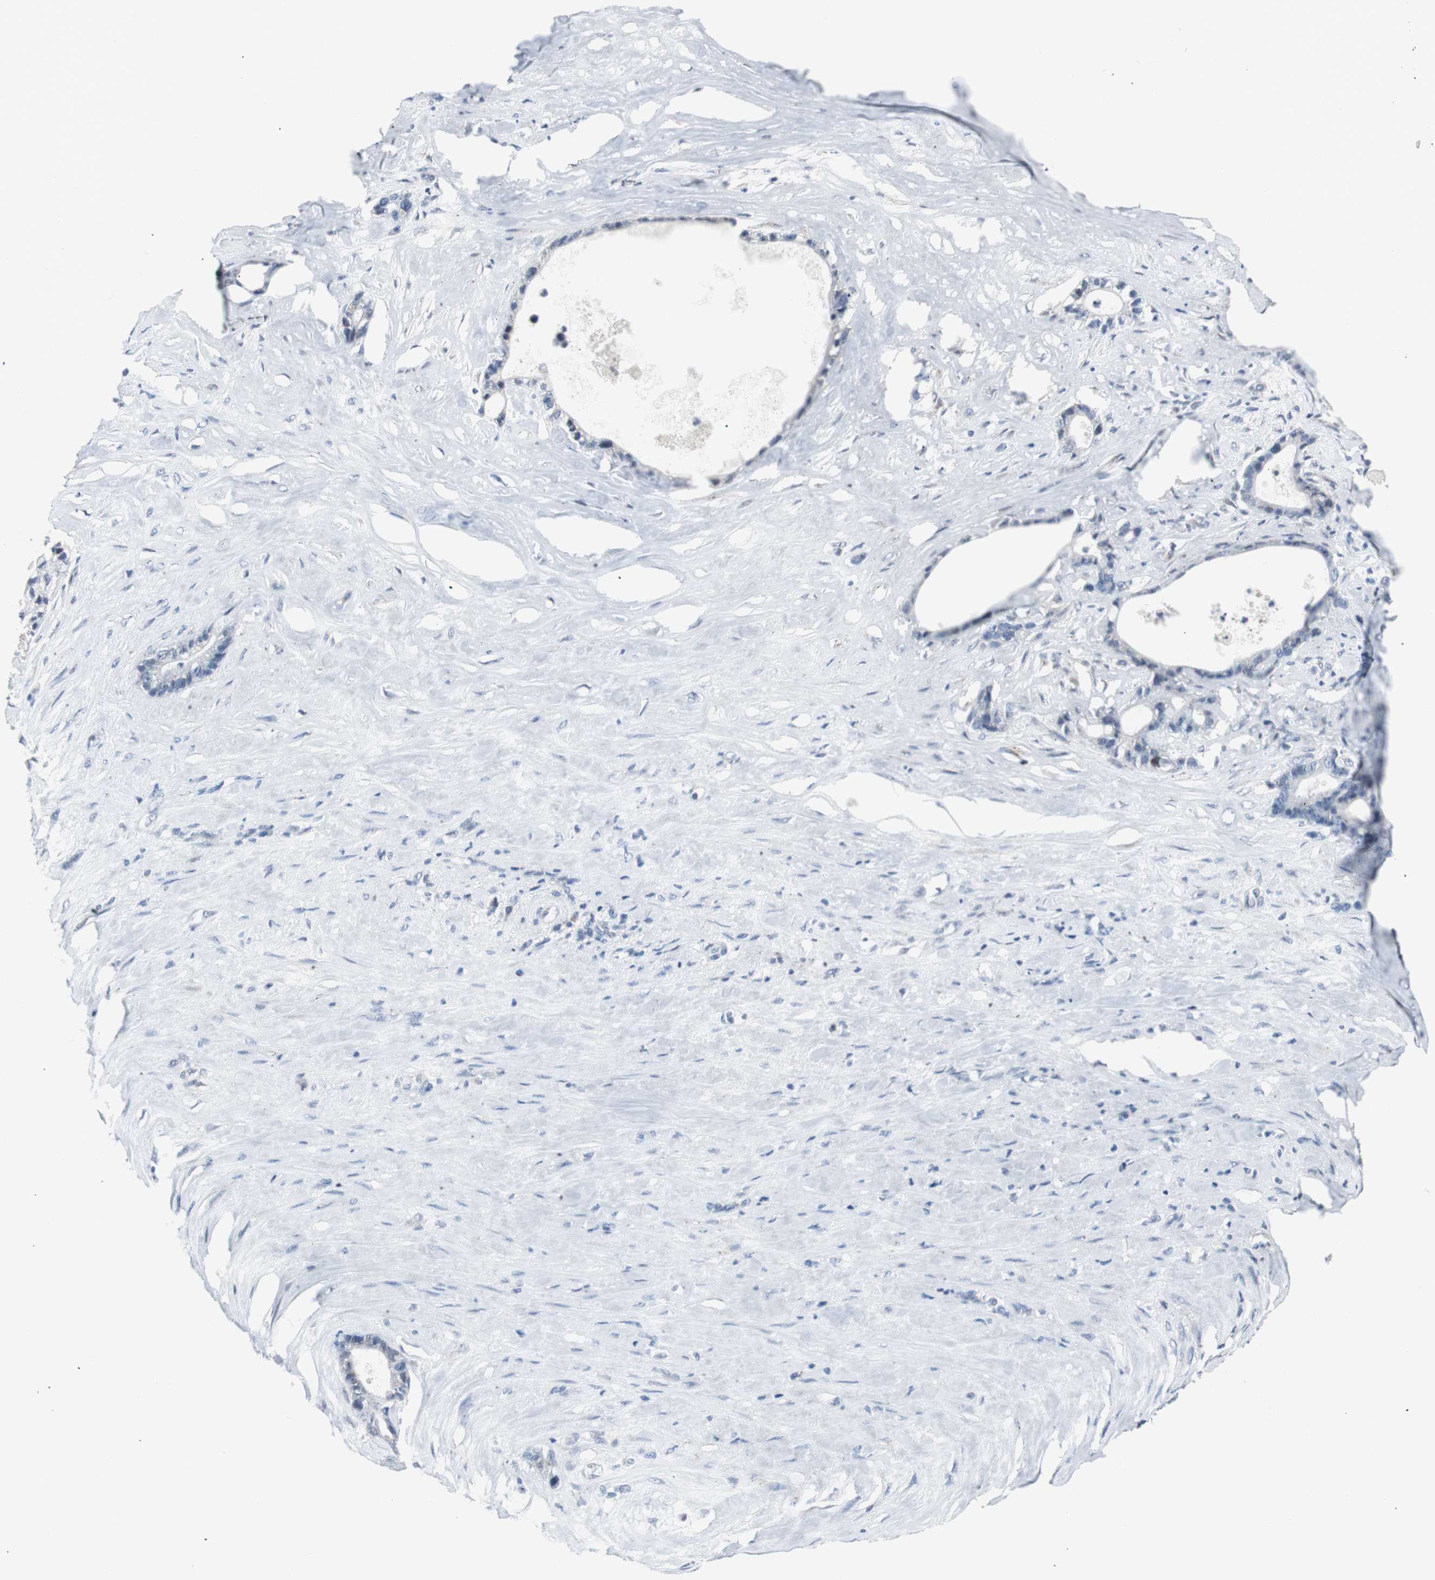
{"staining": {"intensity": "negative", "quantity": "none", "location": "none"}, "tissue": "liver cancer", "cell_type": "Tumor cells", "image_type": "cancer", "snomed": [{"axis": "morphology", "description": "Cholangiocarcinoma"}, {"axis": "topography", "description": "Liver"}], "caption": "A high-resolution photomicrograph shows immunohistochemistry staining of cholangiocarcinoma (liver), which demonstrates no significant positivity in tumor cells.", "gene": "SOX30", "patient": {"sex": "female", "age": 55}}